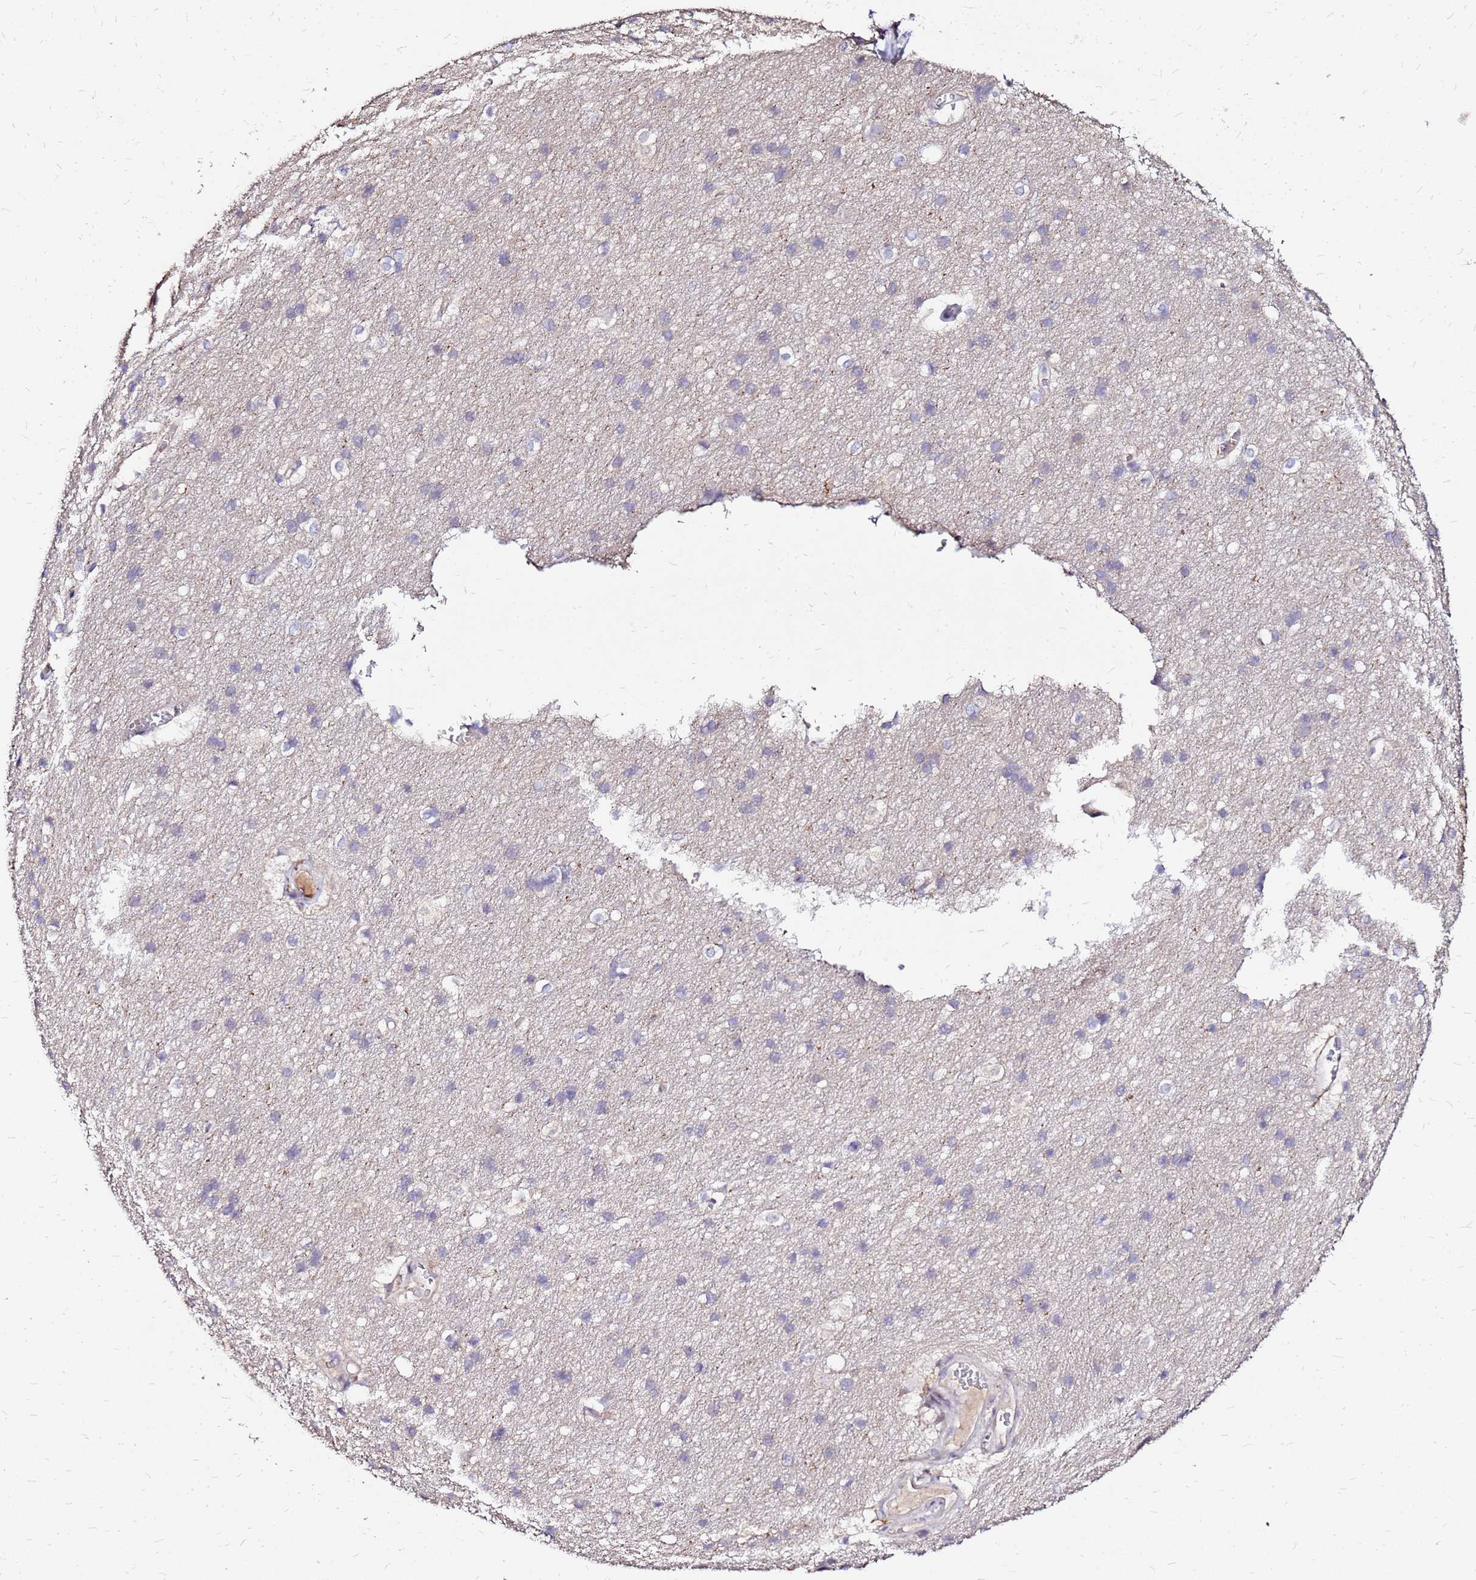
{"staining": {"intensity": "moderate", "quantity": "<25%", "location": "nuclear"}, "tissue": "cerebral cortex", "cell_type": "Endothelial cells", "image_type": "normal", "snomed": [{"axis": "morphology", "description": "Normal tissue, NOS"}, {"axis": "topography", "description": "Cerebral cortex"}], "caption": "High-magnification brightfield microscopy of normal cerebral cortex stained with DAB (brown) and counterstained with hematoxylin (blue). endothelial cells exhibit moderate nuclear positivity is identified in about<25% of cells.", "gene": "ARHGEF35", "patient": {"sex": "male", "age": 54}}